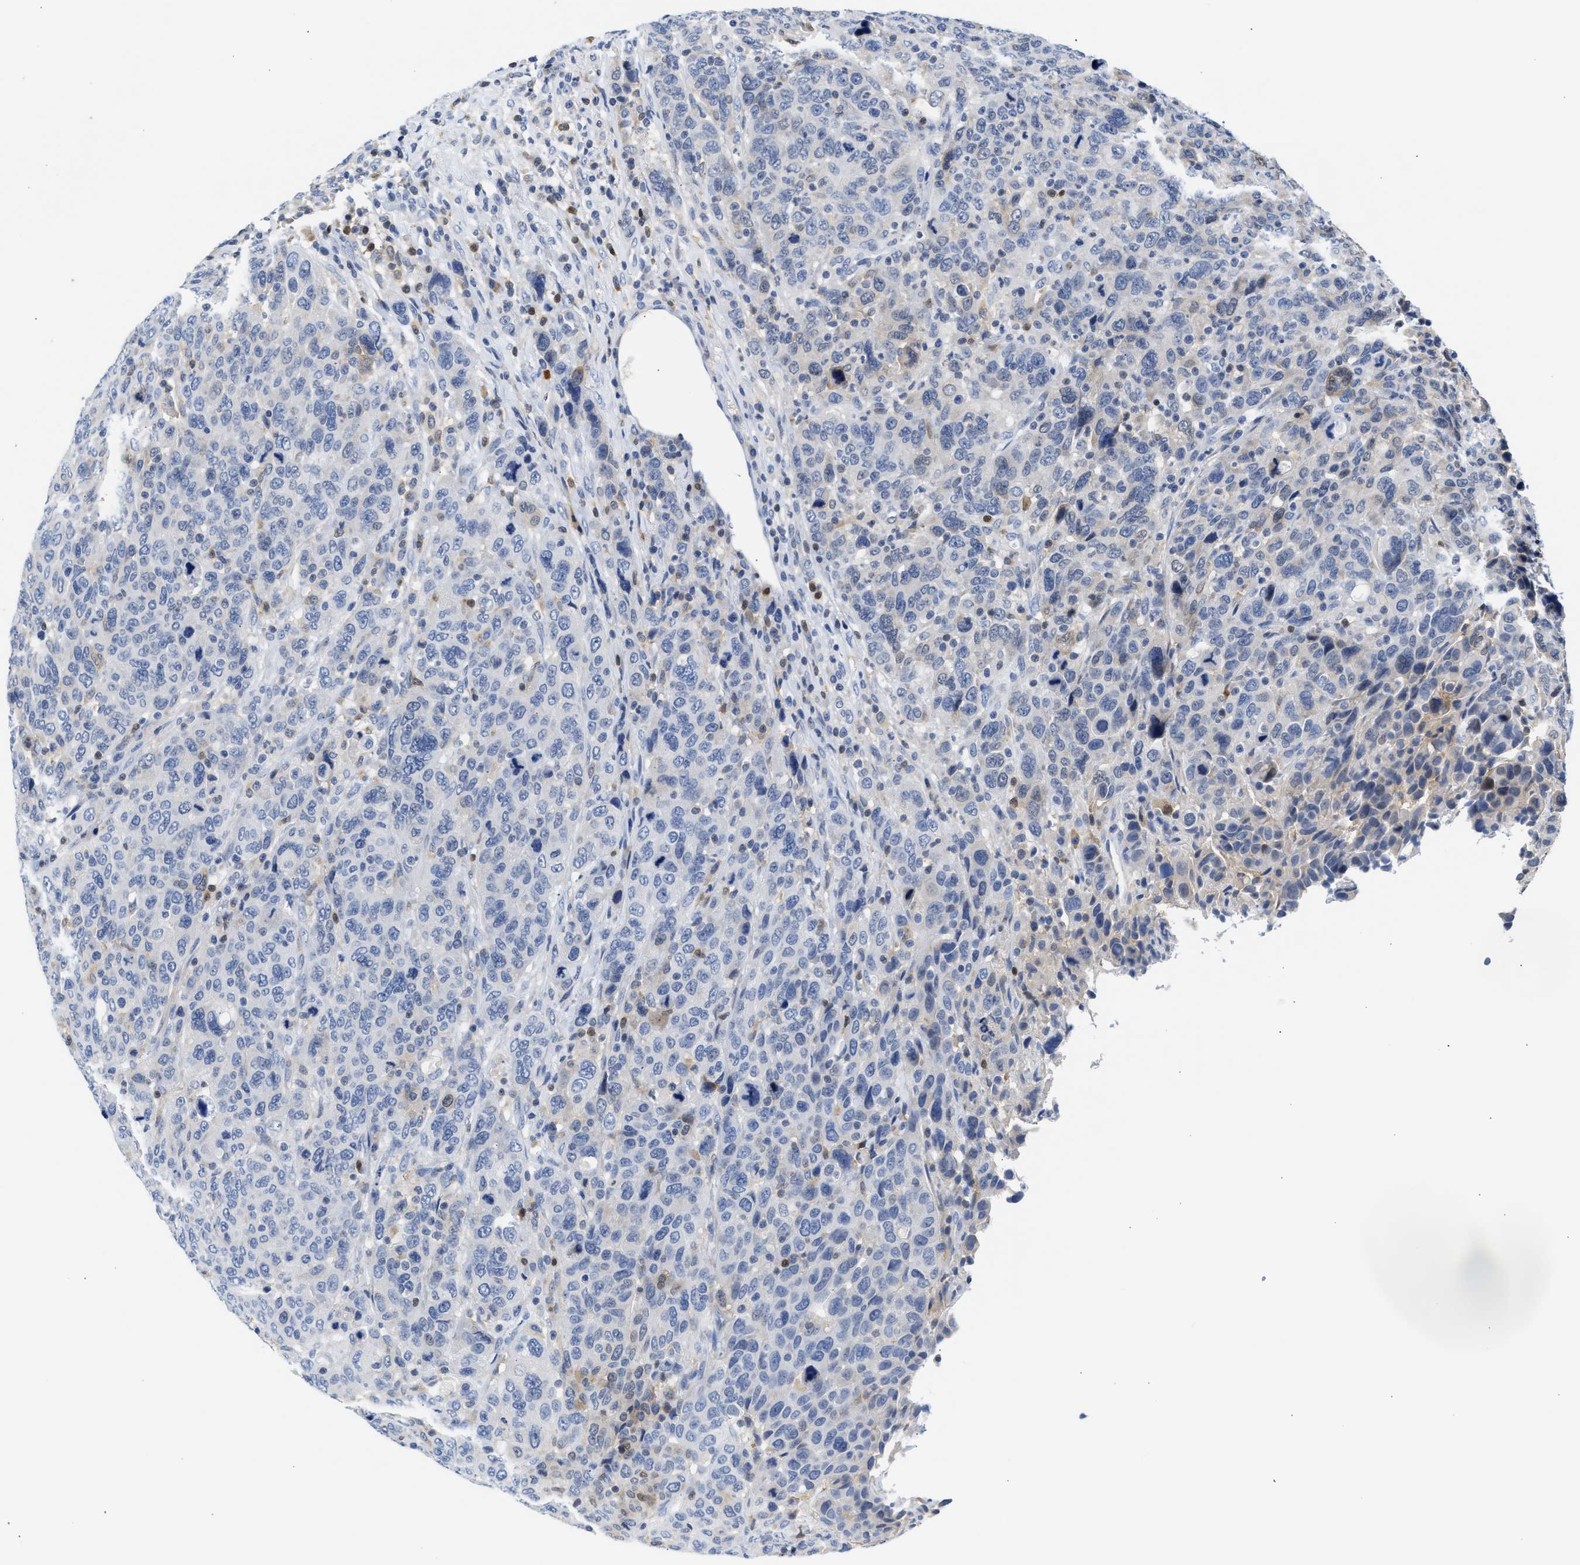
{"staining": {"intensity": "weak", "quantity": "<25%", "location": "cytoplasmic/membranous"}, "tissue": "breast cancer", "cell_type": "Tumor cells", "image_type": "cancer", "snomed": [{"axis": "morphology", "description": "Duct carcinoma"}, {"axis": "topography", "description": "Breast"}], "caption": "Protein analysis of breast cancer (invasive ductal carcinoma) demonstrates no significant expression in tumor cells.", "gene": "SLIT2", "patient": {"sex": "female", "age": 37}}